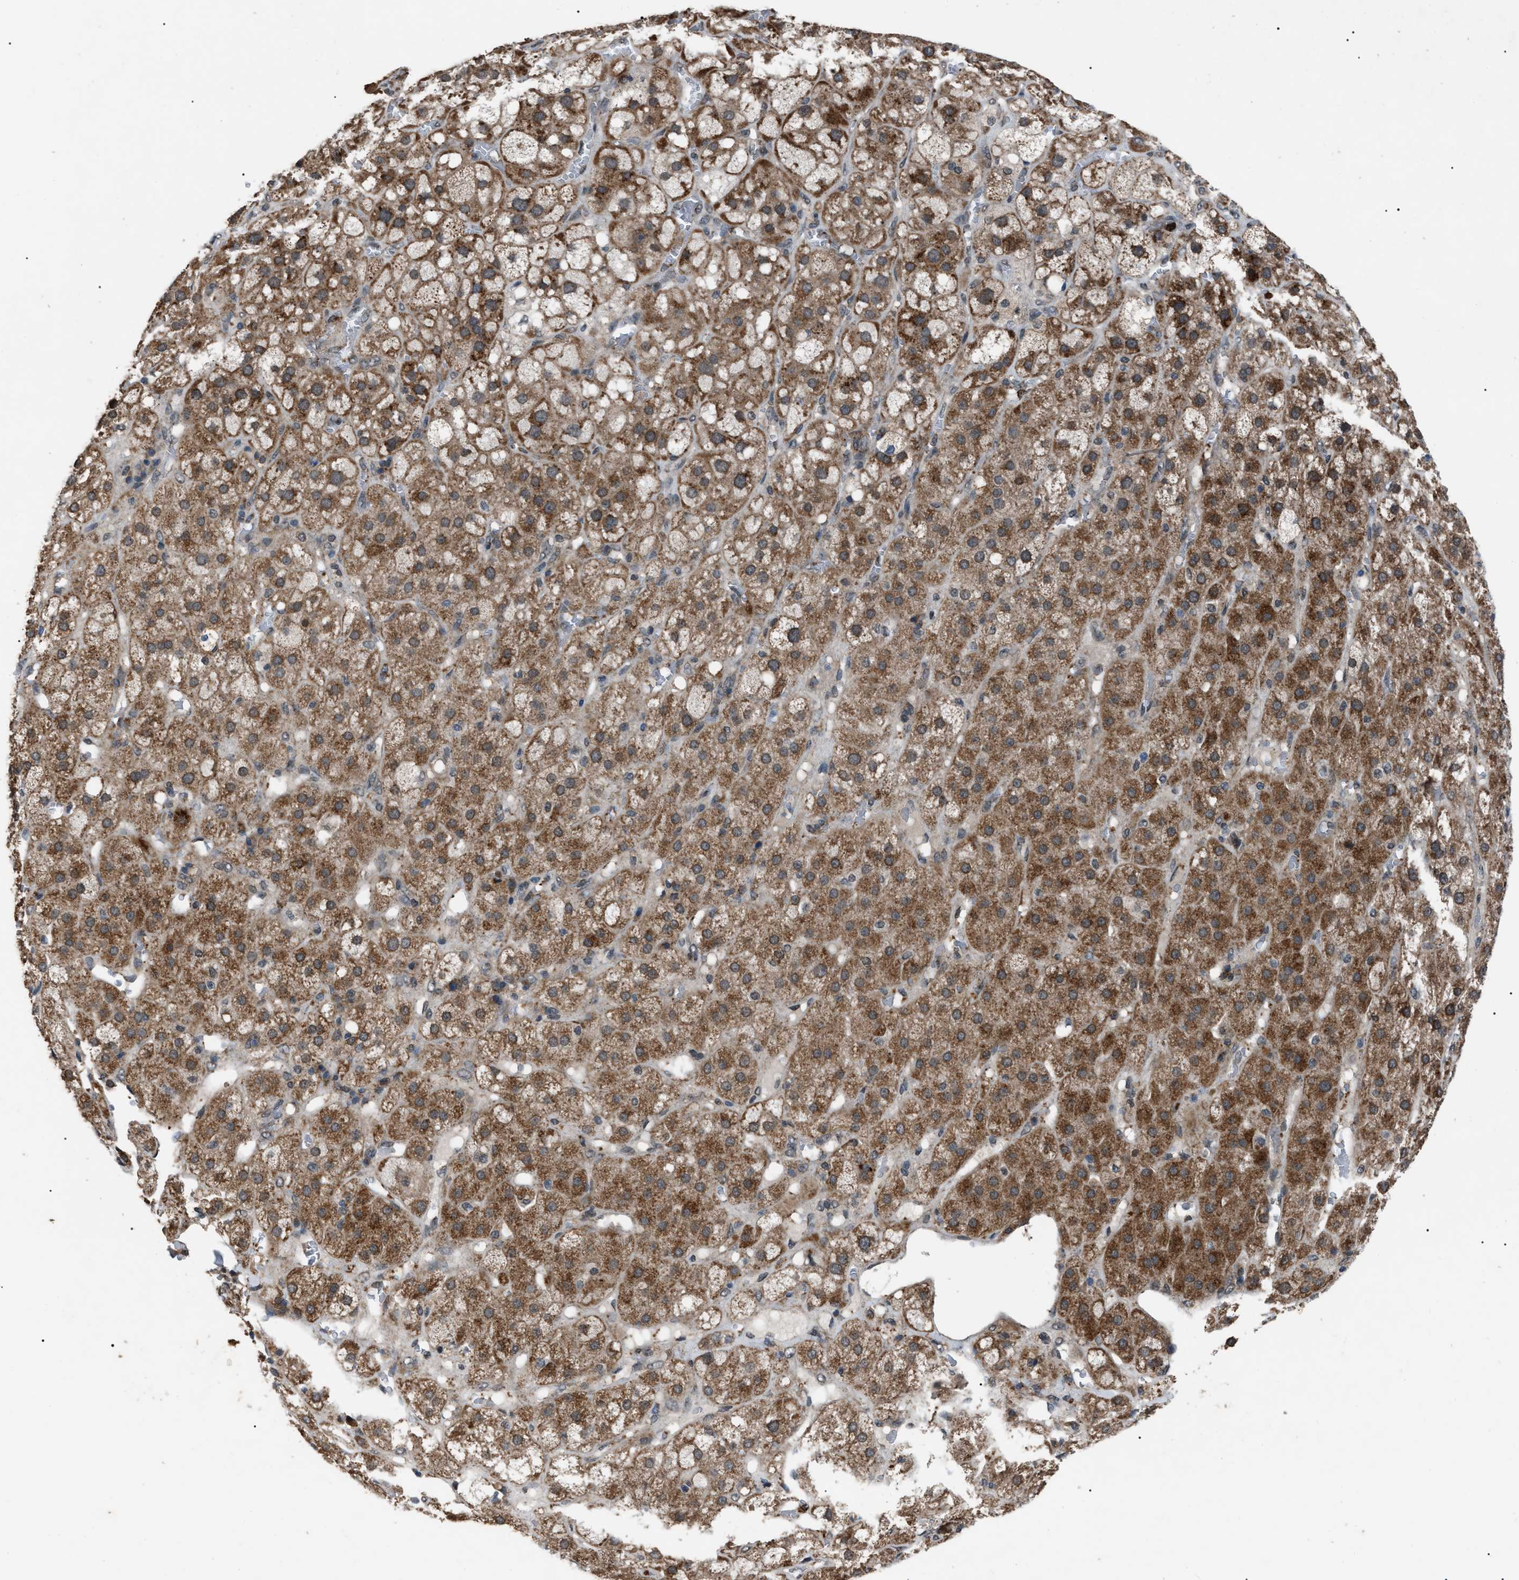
{"staining": {"intensity": "strong", "quantity": ">75%", "location": "cytoplasmic/membranous"}, "tissue": "adrenal gland", "cell_type": "Glandular cells", "image_type": "normal", "snomed": [{"axis": "morphology", "description": "Normal tissue, NOS"}, {"axis": "topography", "description": "Adrenal gland"}], "caption": "Immunohistochemistry (IHC) staining of unremarkable adrenal gland, which exhibits high levels of strong cytoplasmic/membranous expression in about >75% of glandular cells indicating strong cytoplasmic/membranous protein staining. The staining was performed using DAB (brown) for protein detection and nuclei were counterstained in hematoxylin (blue).", "gene": "ZFAND2A", "patient": {"sex": "female", "age": 47}}